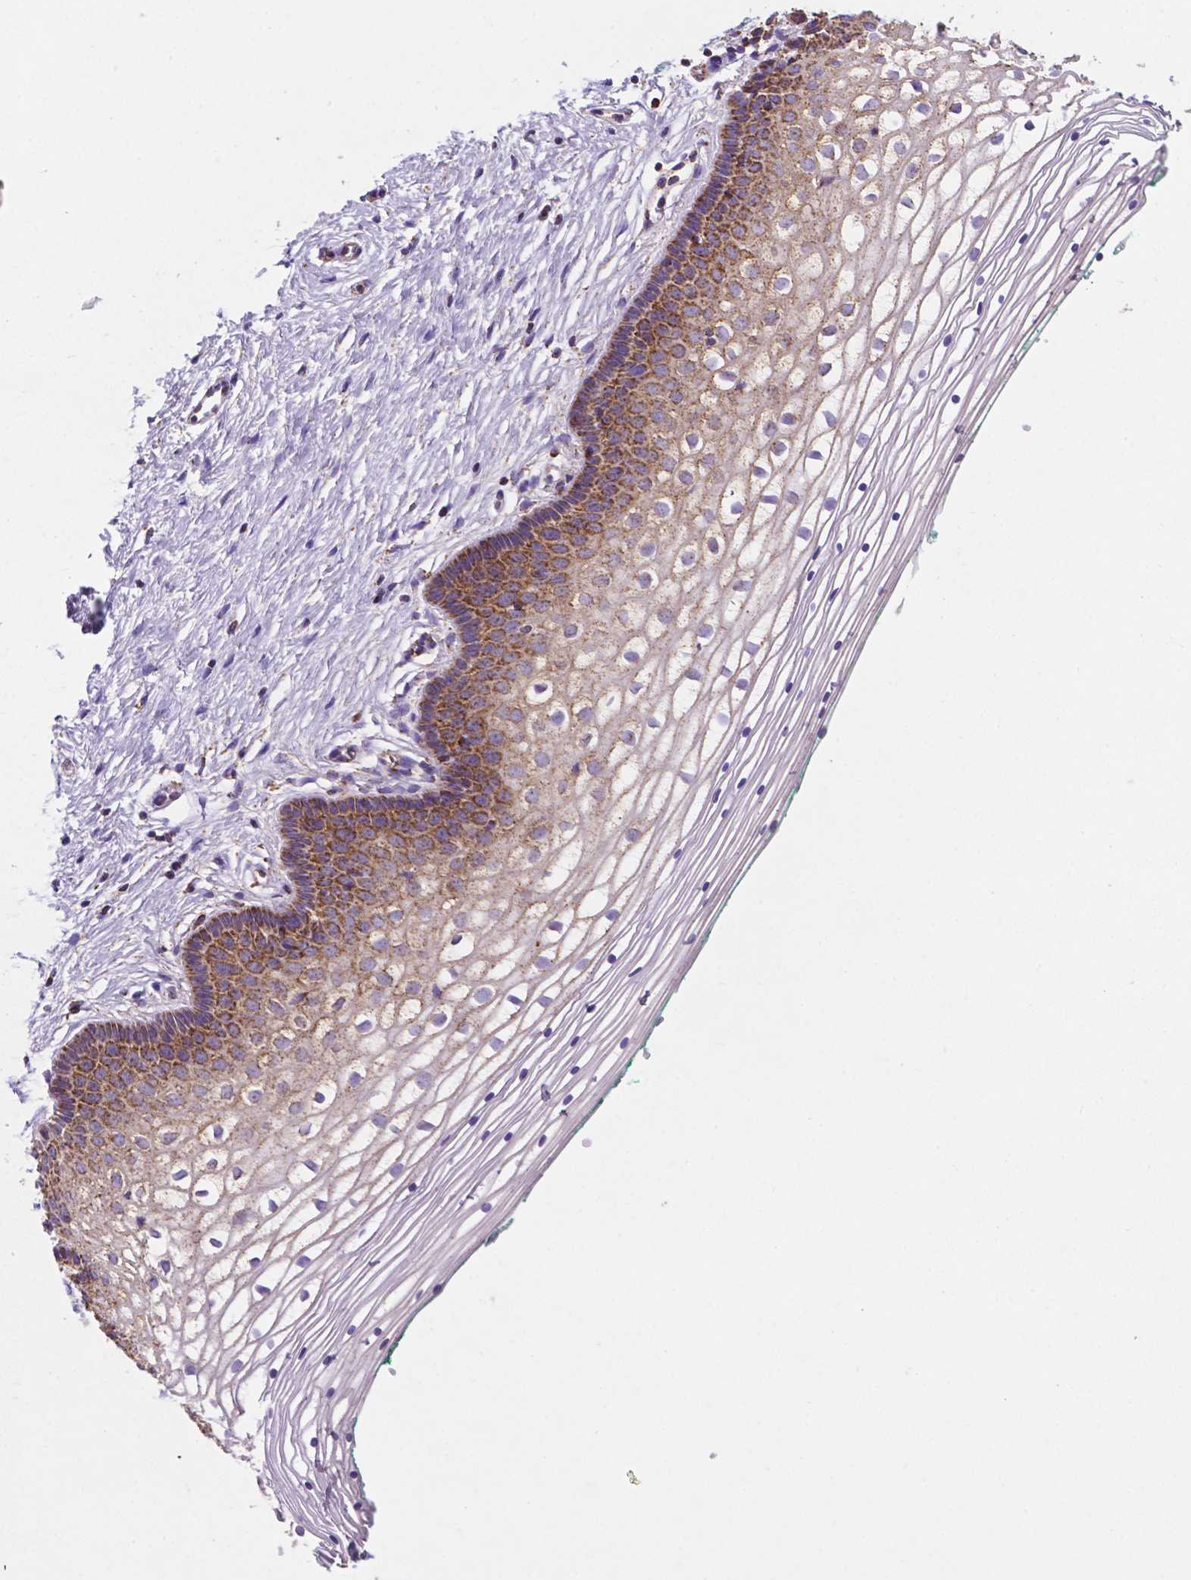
{"staining": {"intensity": "strong", "quantity": "25%-75%", "location": "cytoplasmic/membranous"}, "tissue": "vagina", "cell_type": "Squamous epithelial cells", "image_type": "normal", "snomed": [{"axis": "morphology", "description": "Normal tissue, NOS"}, {"axis": "topography", "description": "Vagina"}], "caption": "The histopathology image displays immunohistochemical staining of normal vagina. There is strong cytoplasmic/membranous staining is present in about 25%-75% of squamous epithelial cells.", "gene": "HSPD1", "patient": {"sex": "female", "age": 36}}